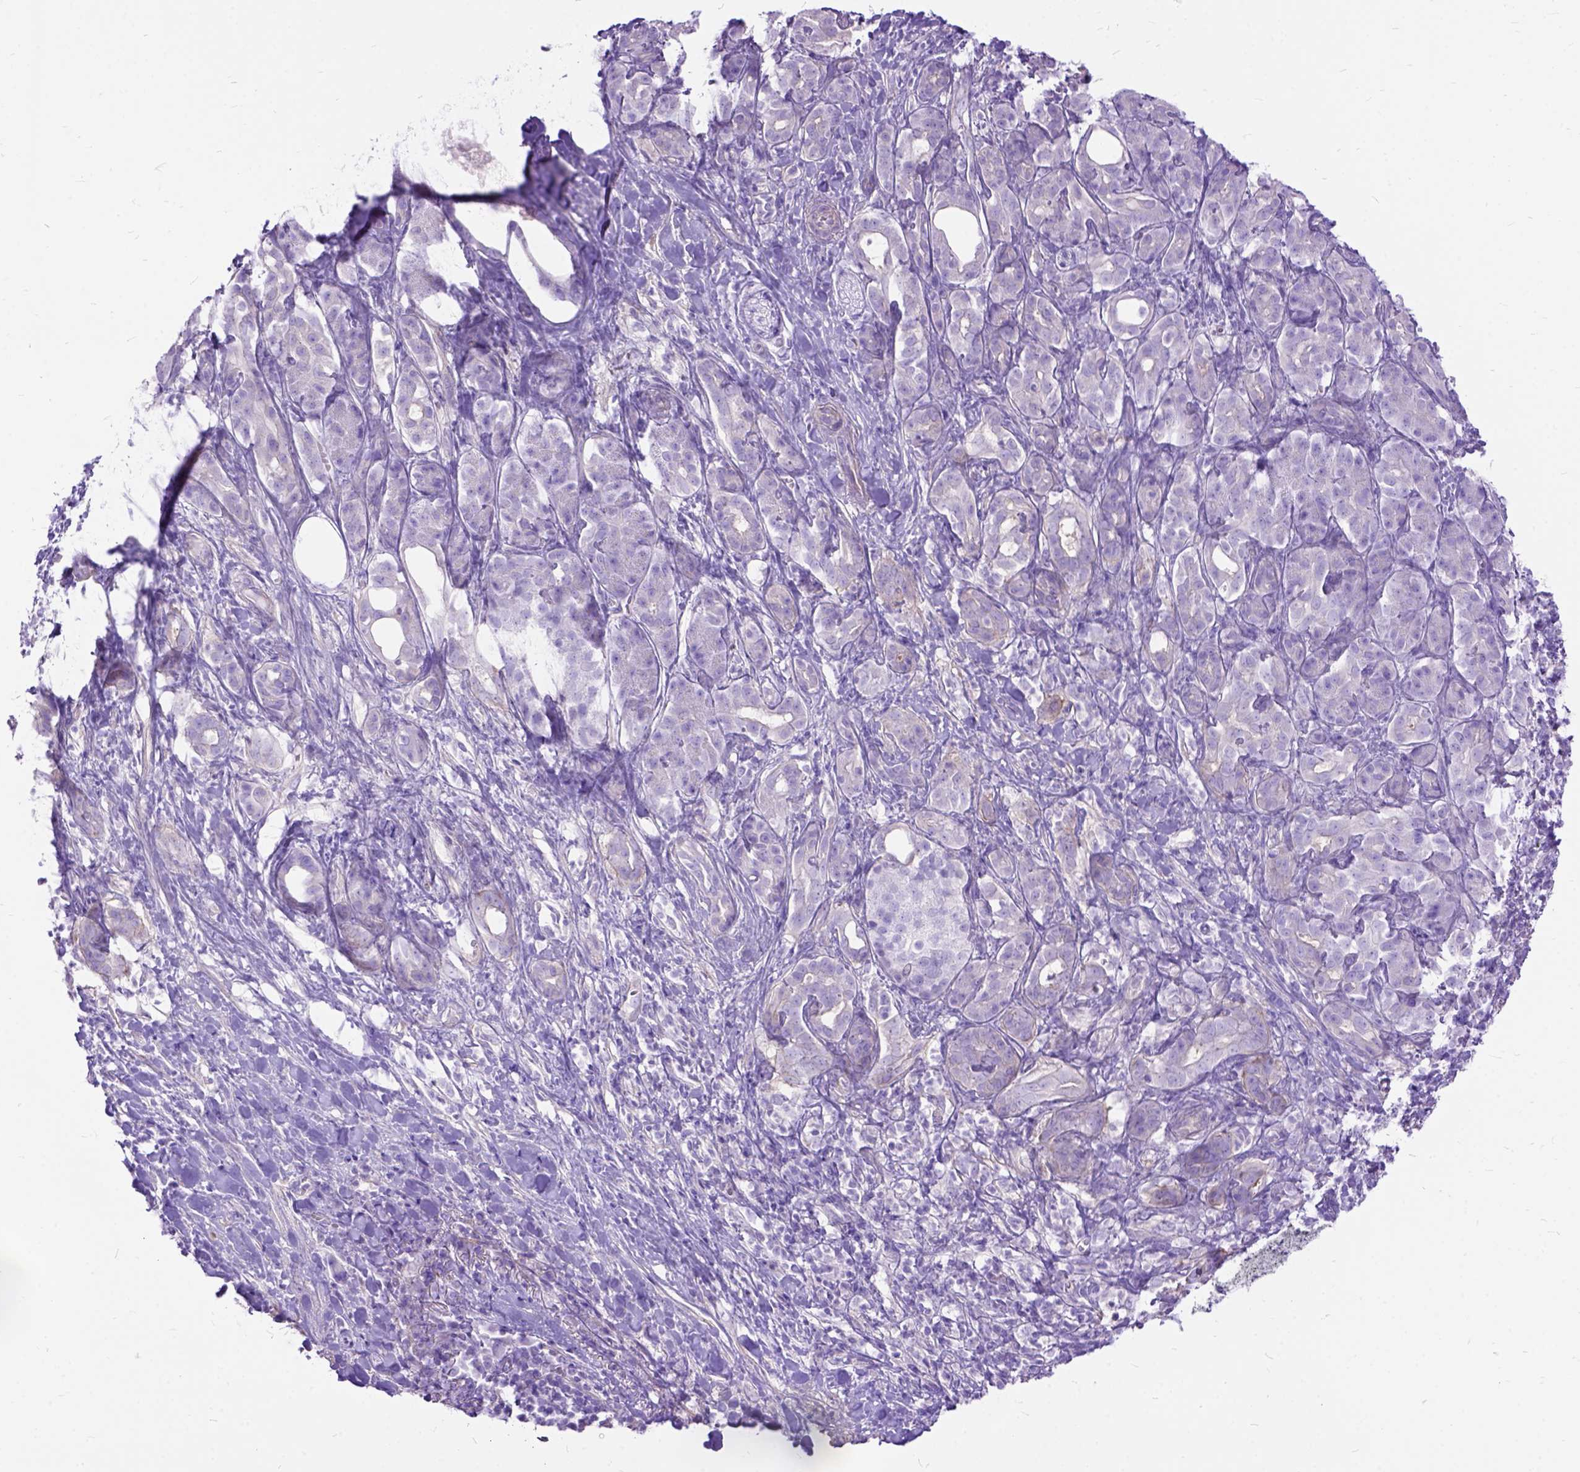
{"staining": {"intensity": "negative", "quantity": "none", "location": "none"}, "tissue": "pancreatic cancer", "cell_type": "Tumor cells", "image_type": "cancer", "snomed": [{"axis": "morphology", "description": "Adenocarcinoma, NOS"}, {"axis": "topography", "description": "Pancreas"}], "caption": "The micrograph displays no significant expression in tumor cells of pancreatic cancer.", "gene": "ARL9", "patient": {"sex": "male", "age": 61}}